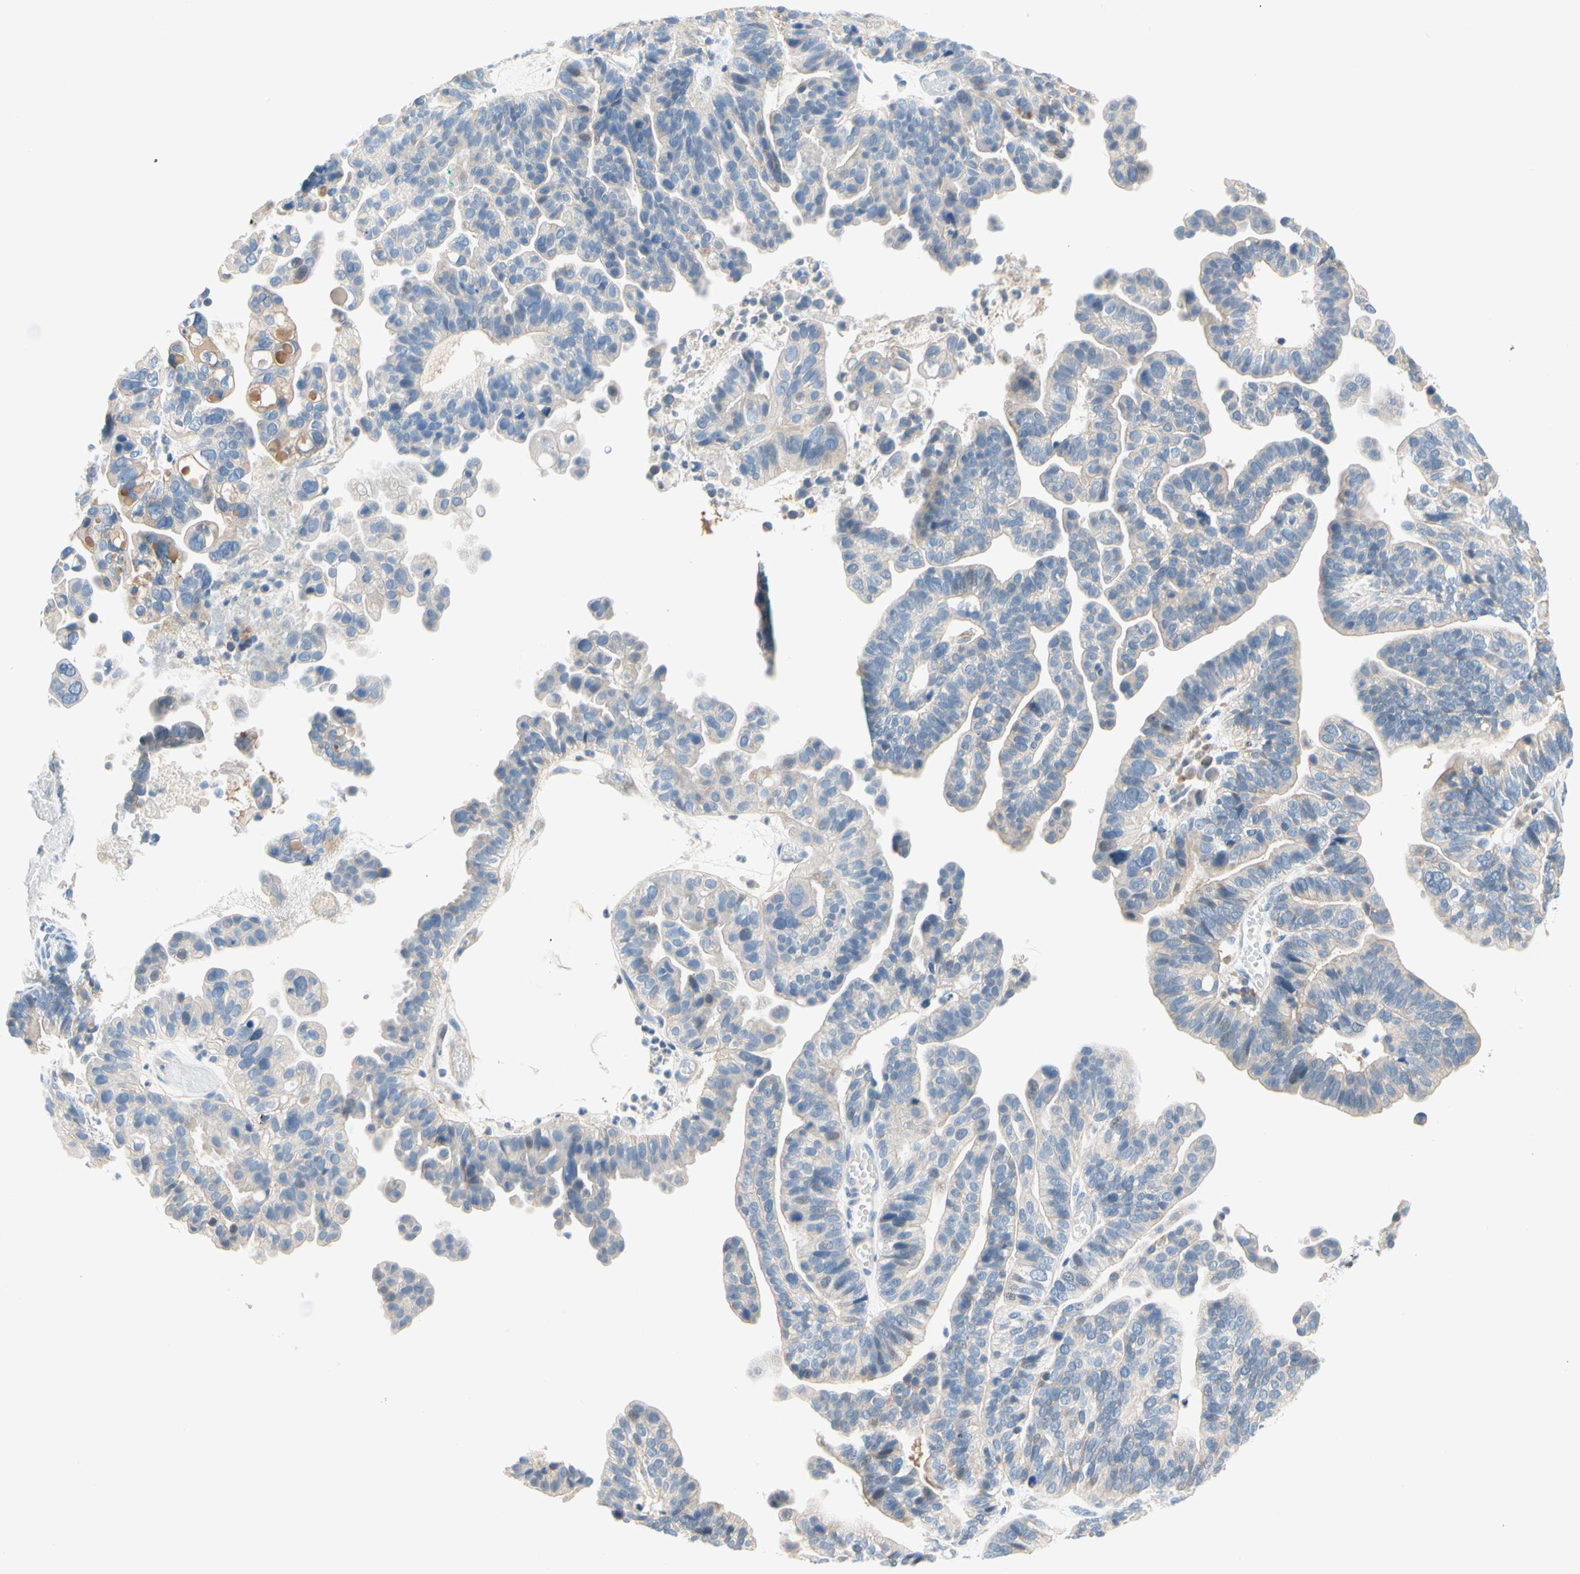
{"staining": {"intensity": "negative", "quantity": "none", "location": "none"}, "tissue": "ovarian cancer", "cell_type": "Tumor cells", "image_type": "cancer", "snomed": [{"axis": "morphology", "description": "Cystadenocarcinoma, serous, NOS"}, {"axis": "topography", "description": "Ovary"}], "caption": "Ovarian serous cystadenocarcinoma was stained to show a protein in brown. There is no significant positivity in tumor cells.", "gene": "CCM2L", "patient": {"sex": "female", "age": 56}}